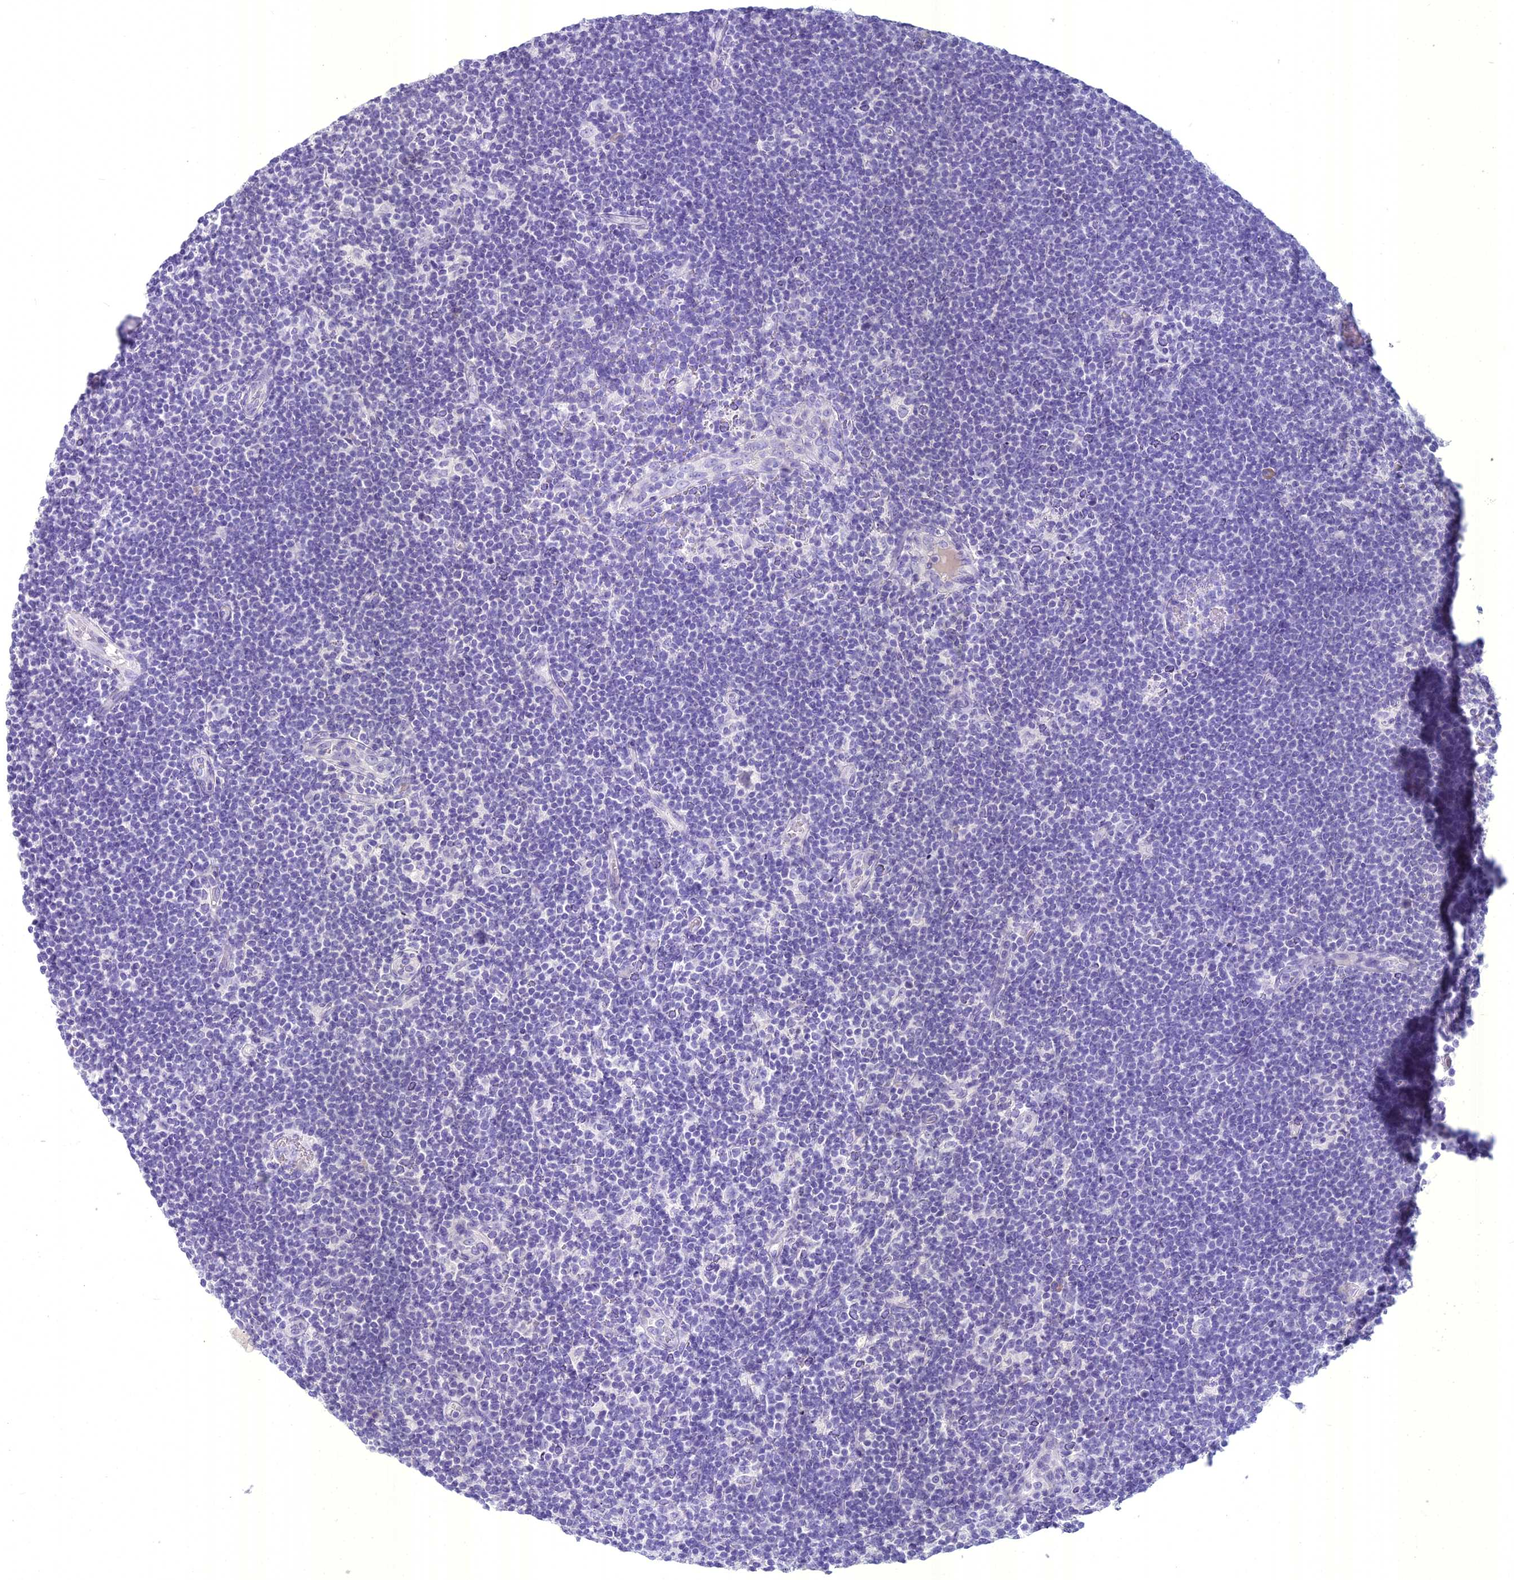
{"staining": {"intensity": "negative", "quantity": "none", "location": "none"}, "tissue": "lymphoma", "cell_type": "Tumor cells", "image_type": "cancer", "snomed": [{"axis": "morphology", "description": "Hodgkin's disease, NOS"}, {"axis": "topography", "description": "Lymph node"}], "caption": "This is an immunohistochemistry (IHC) micrograph of human Hodgkin's disease. There is no expression in tumor cells.", "gene": "UNC80", "patient": {"sex": "female", "age": 57}}